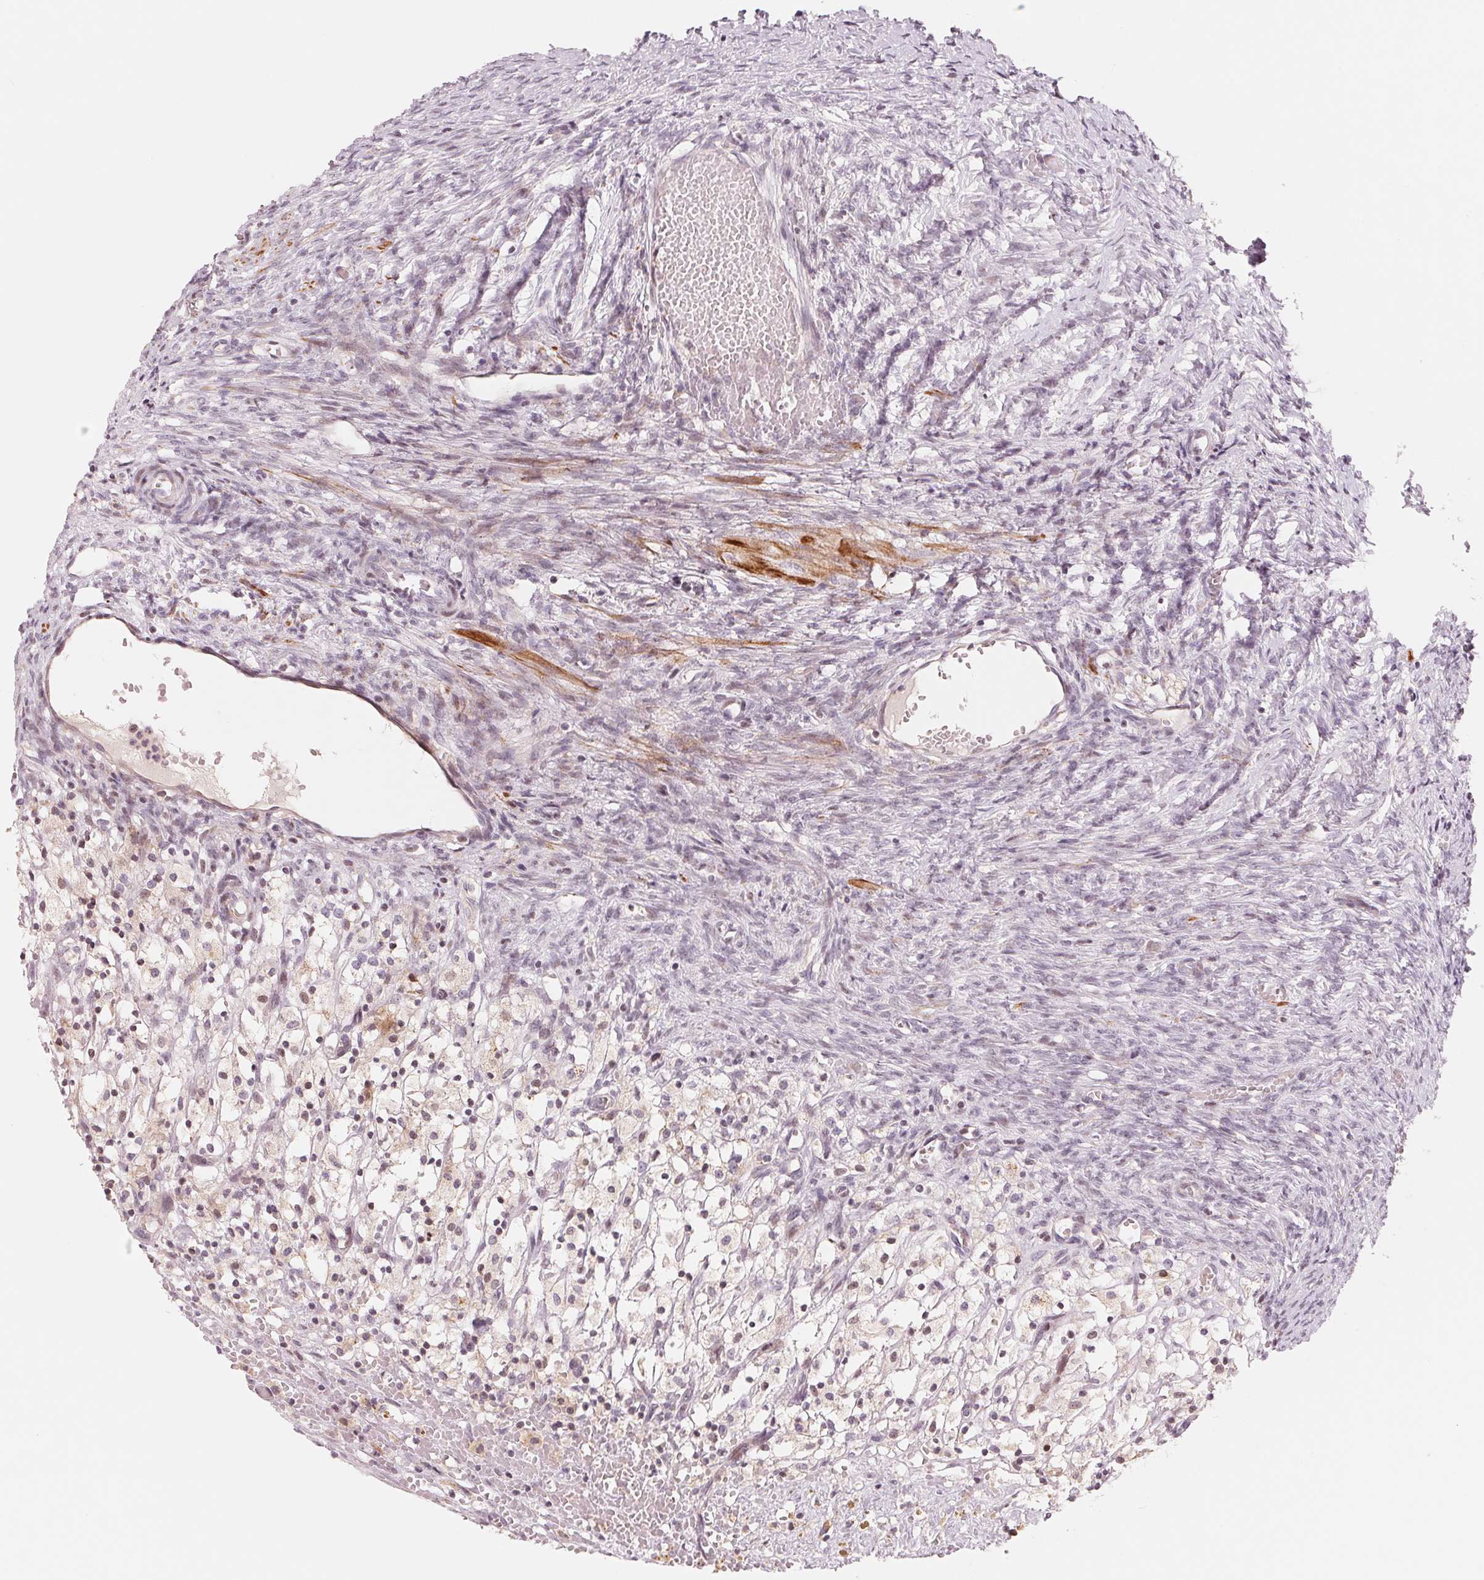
{"staining": {"intensity": "negative", "quantity": "none", "location": "none"}, "tissue": "ovary", "cell_type": "Follicle cells", "image_type": "normal", "snomed": [{"axis": "morphology", "description": "Normal tissue, NOS"}, {"axis": "topography", "description": "Ovary"}], "caption": "An IHC photomicrograph of benign ovary is shown. There is no staining in follicle cells of ovary.", "gene": "SLC17A4", "patient": {"sex": "female", "age": 46}}